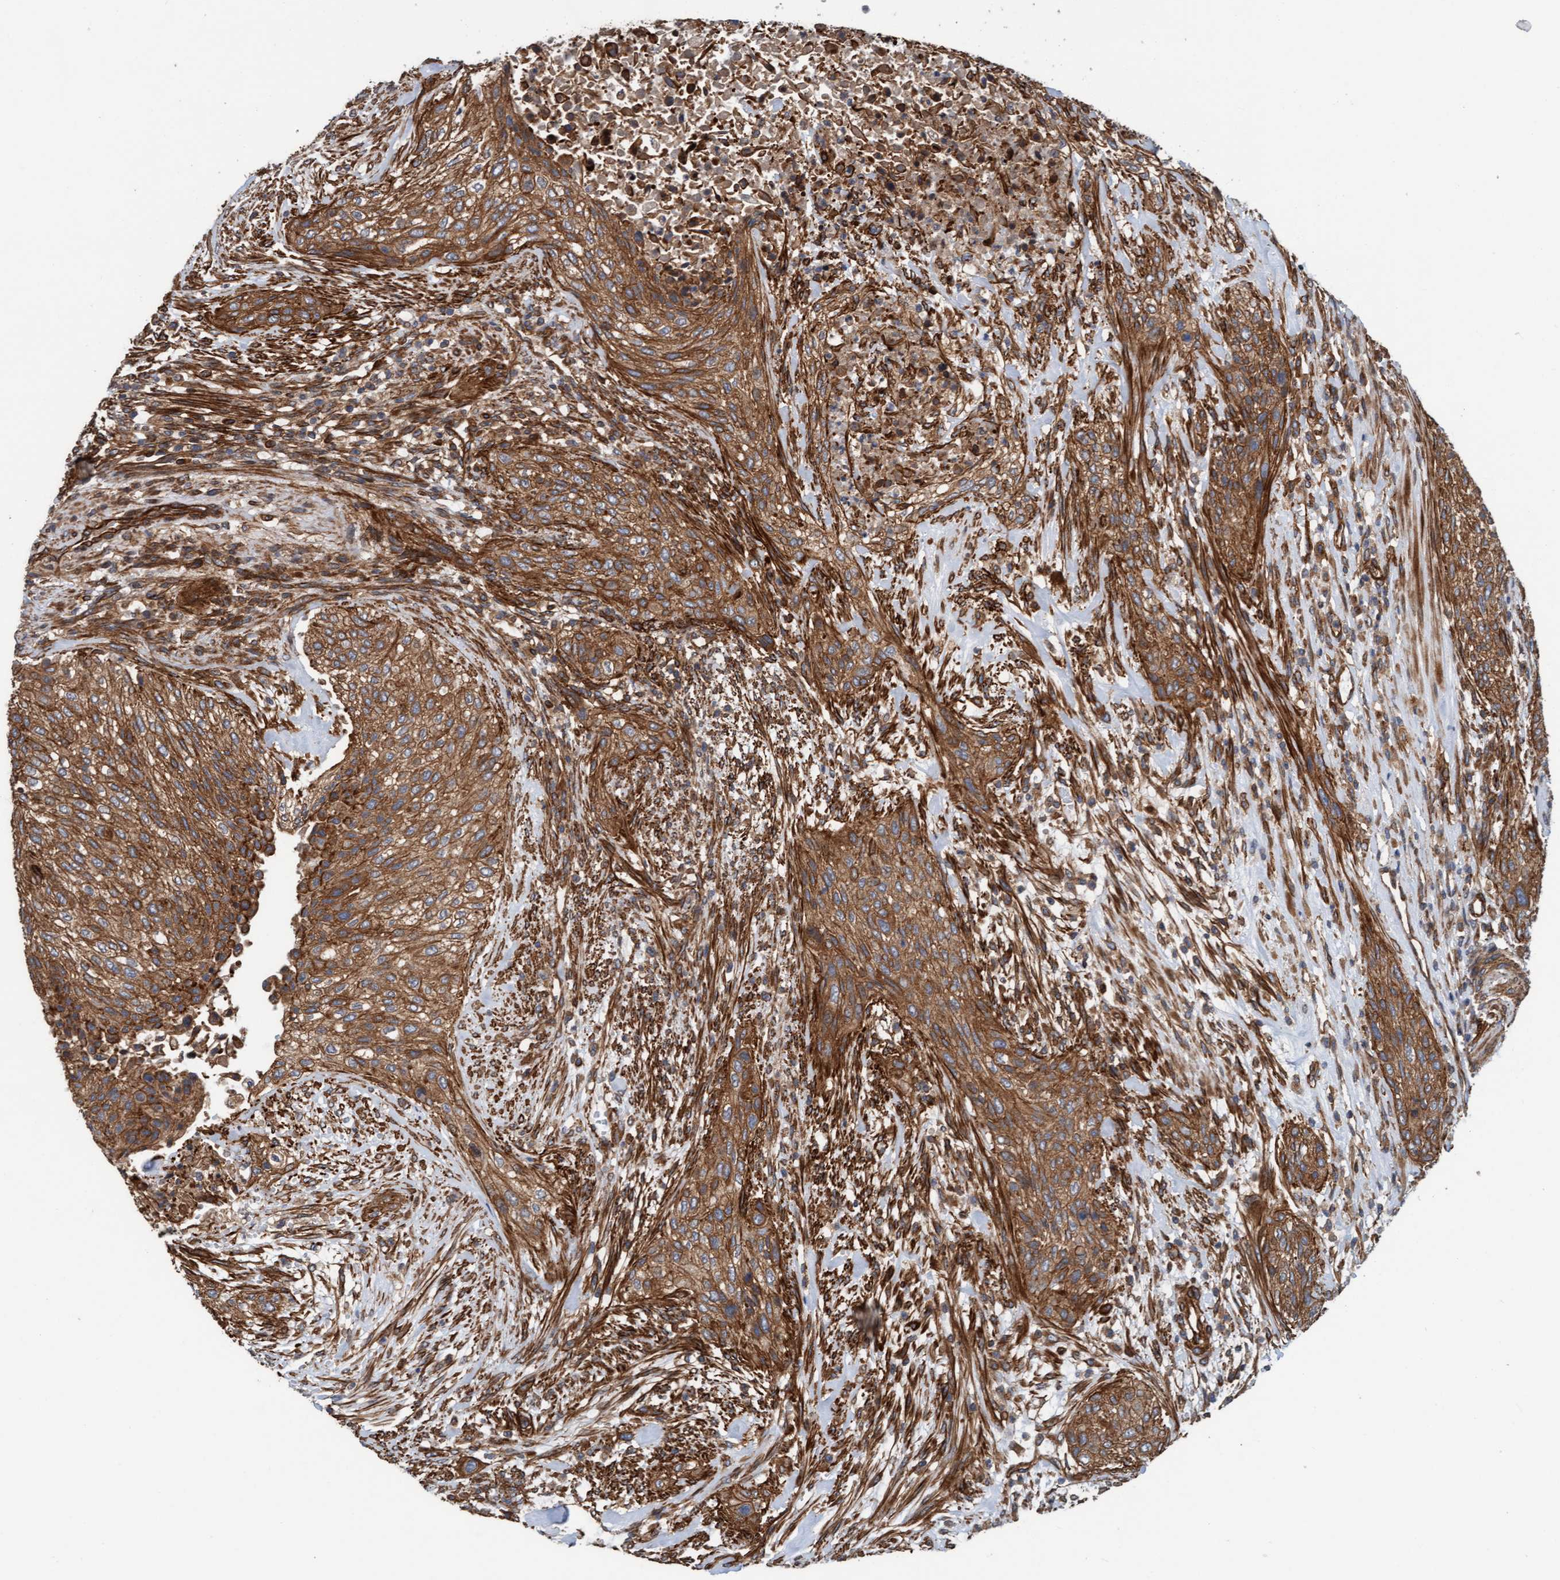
{"staining": {"intensity": "moderate", "quantity": ">75%", "location": "cytoplasmic/membranous"}, "tissue": "urothelial cancer", "cell_type": "Tumor cells", "image_type": "cancer", "snomed": [{"axis": "morphology", "description": "Urothelial carcinoma, Low grade"}, {"axis": "morphology", "description": "Urothelial carcinoma, High grade"}, {"axis": "topography", "description": "Urinary bladder"}], "caption": "Urothelial carcinoma (low-grade) tissue reveals moderate cytoplasmic/membranous expression in approximately >75% of tumor cells", "gene": "STXBP4", "patient": {"sex": "male", "age": 35}}